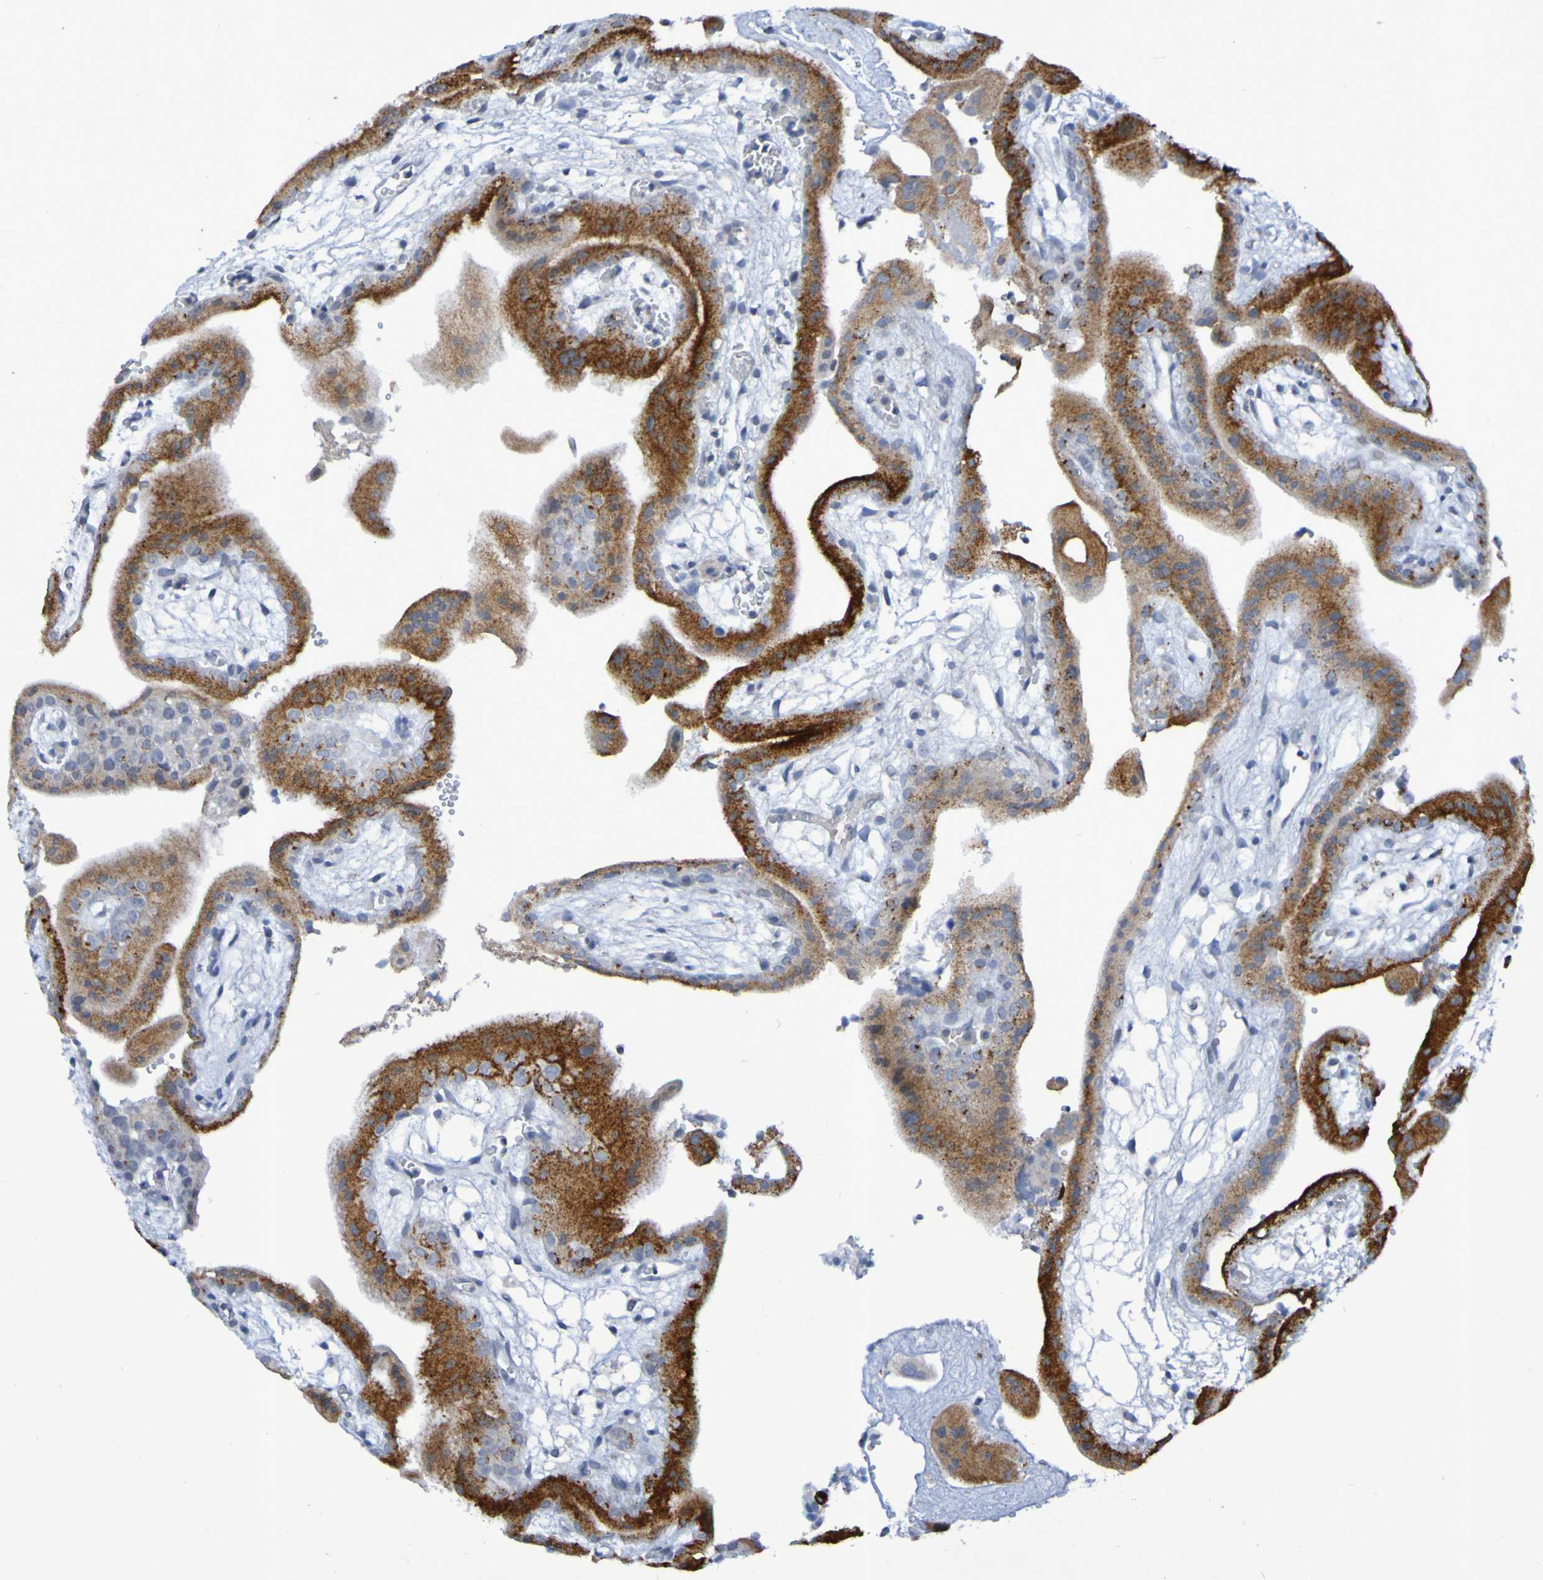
{"staining": {"intensity": "moderate", "quantity": "25%-75%", "location": "cytoplasmic/membranous,nuclear"}, "tissue": "placenta", "cell_type": "Decidual cells", "image_type": "normal", "snomed": [{"axis": "morphology", "description": "Normal tissue, NOS"}, {"axis": "topography", "description": "Placenta"}], "caption": "A high-resolution histopathology image shows immunohistochemistry (IHC) staining of benign placenta, which demonstrates moderate cytoplasmic/membranous,nuclear positivity in about 25%-75% of decidual cells.", "gene": "TPH1", "patient": {"sex": "female", "age": 18}}